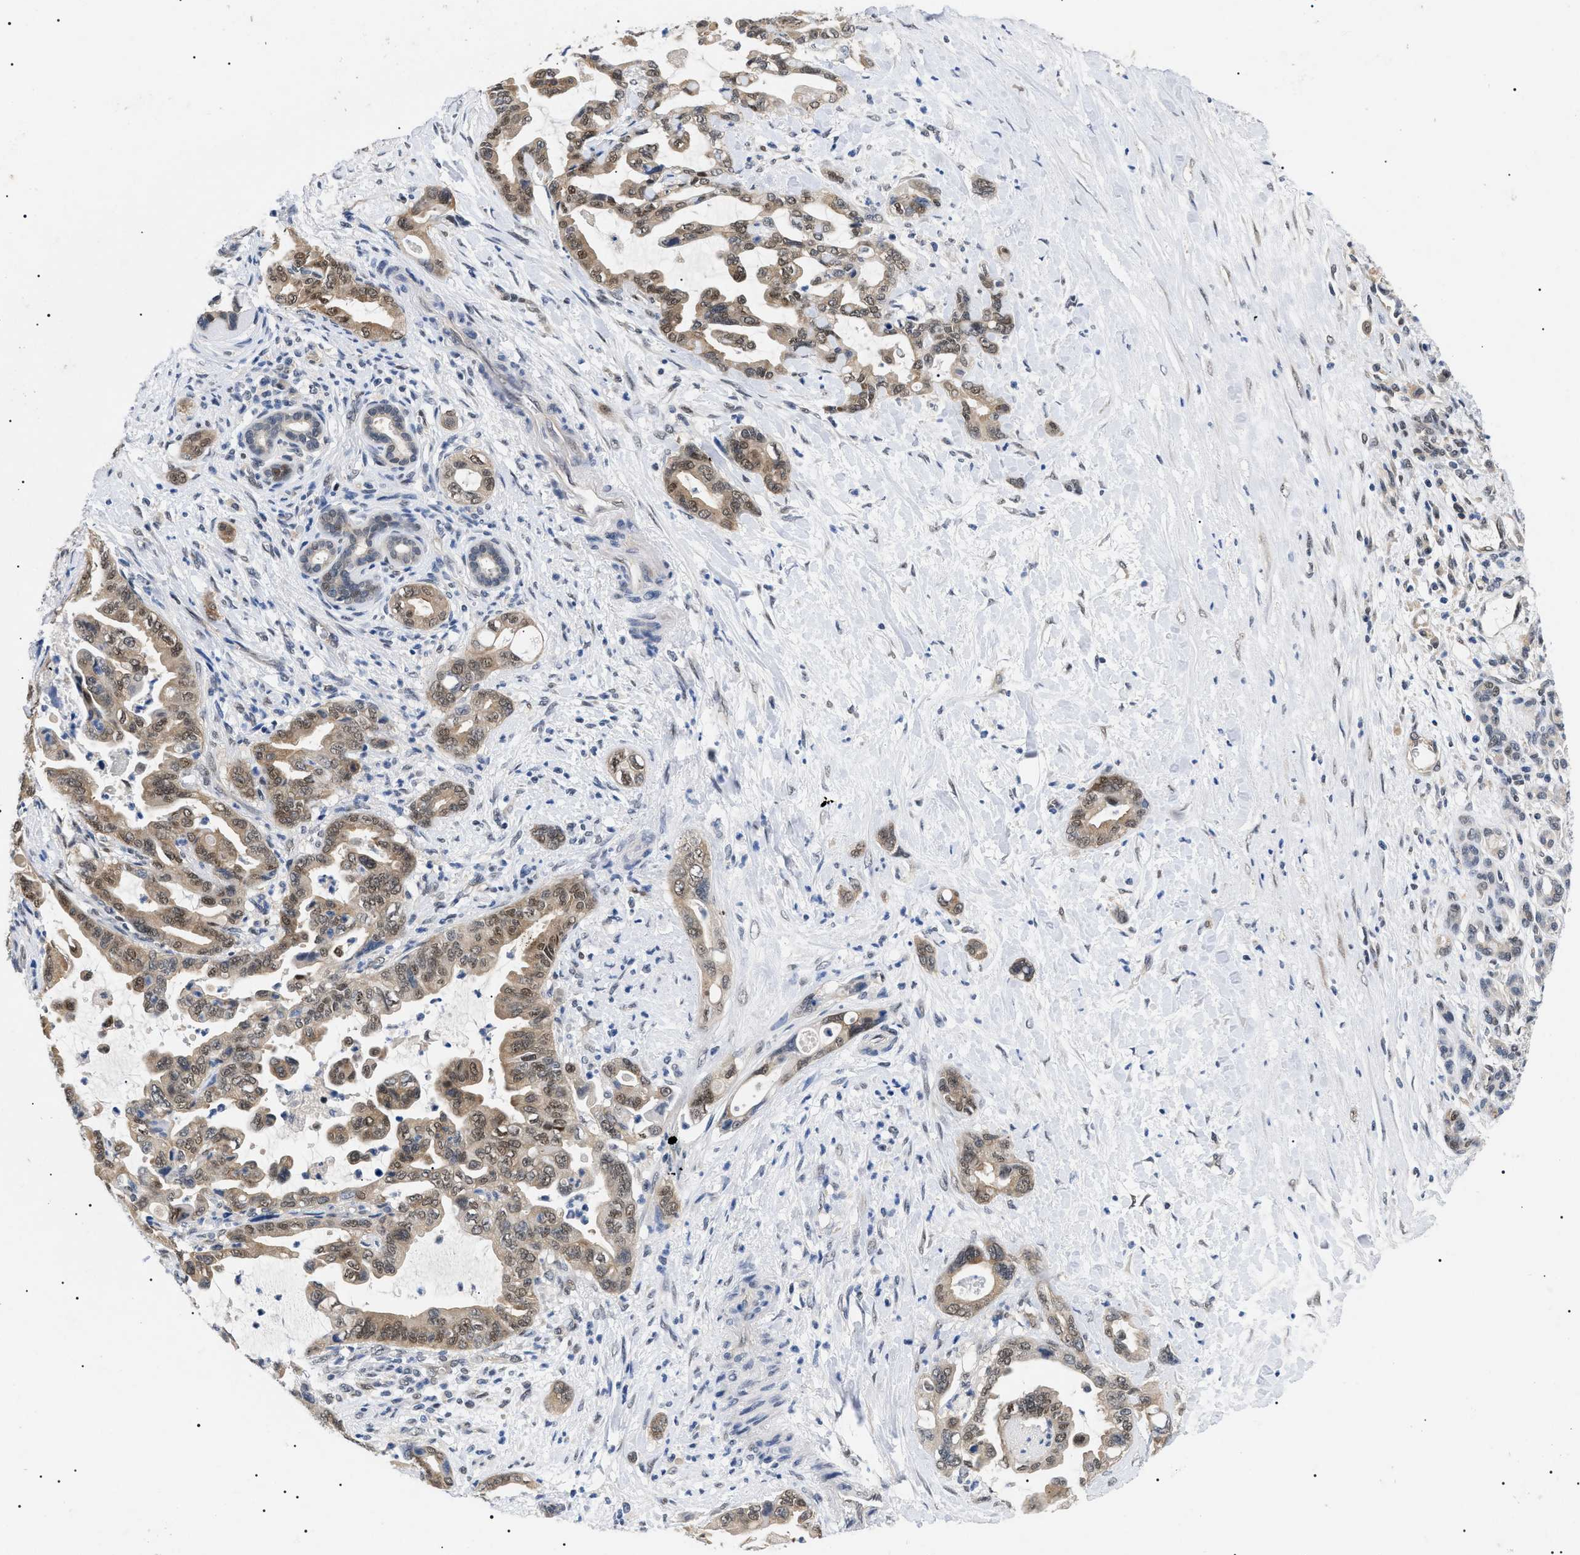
{"staining": {"intensity": "moderate", "quantity": ">75%", "location": "cytoplasmic/membranous,nuclear"}, "tissue": "pancreatic cancer", "cell_type": "Tumor cells", "image_type": "cancer", "snomed": [{"axis": "morphology", "description": "Adenocarcinoma, NOS"}, {"axis": "topography", "description": "Pancreas"}], "caption": "Human adenocarcinoma (pancreatic) stained for a protein (brown) reveals moderate cytoplasmic/membranous and nuclear positive staining in about >75% of tumor cells.", "gene": "GARRE1", "patient": {"sex": "male", "age": 70}}